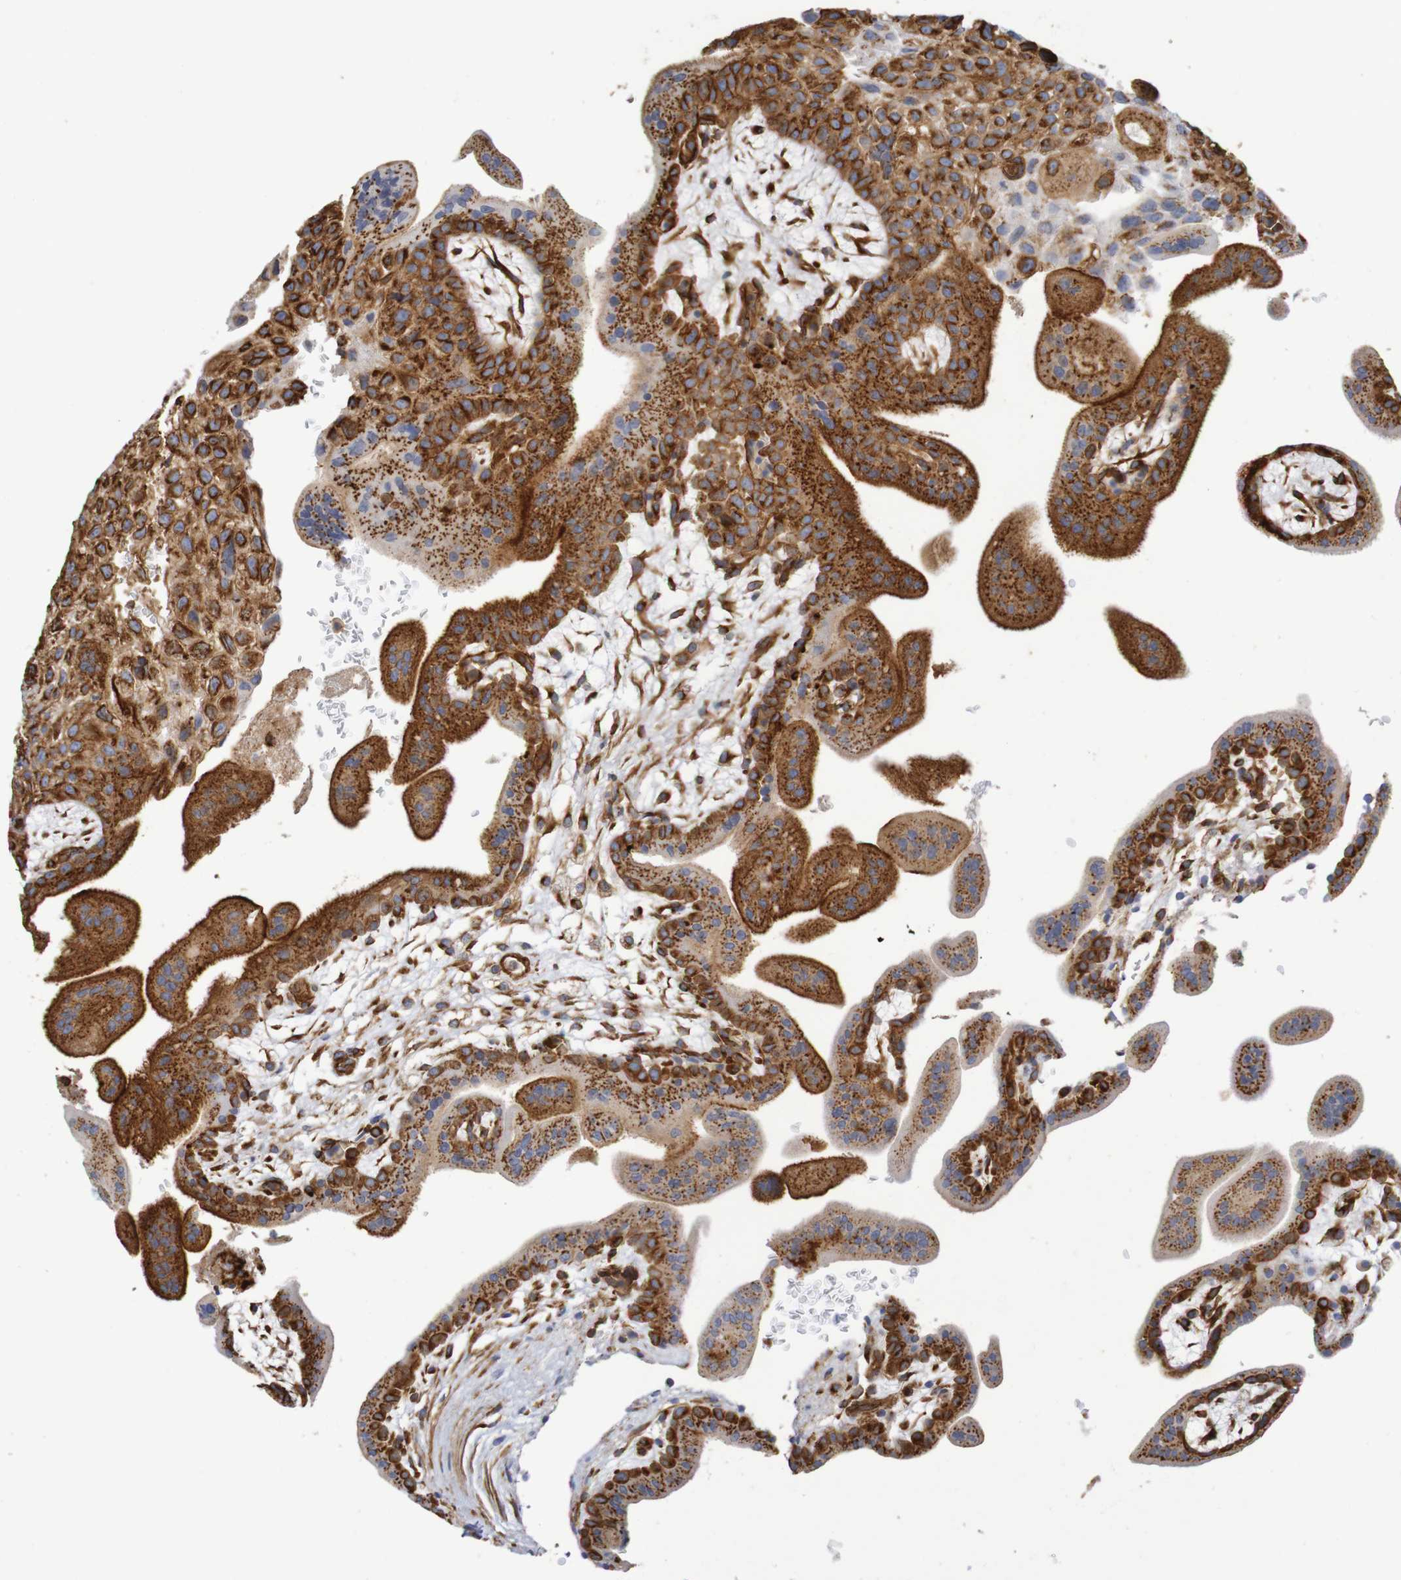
{"staining": {"intensity": "strong", "quantity": ">75%", "location": "cytoplasmic/membranous"}, "tissue": "placenta", "cell_type": "Trophoblastic cells", "image_type": "normal", "snomed": [{"axis": "morphology", "description": "Normal tissue, NOS"}, {"axis": "topography", "description": "Placenta"}], "caption": "This photomicrograph shows immunohistochemistry staining of benign placenta, with high strong cytoplasmic/membranous expression in approximately >75% of trophoblastic cells.", "gene": "DCP2", "patient": {"sex": "female", "age": 35}}